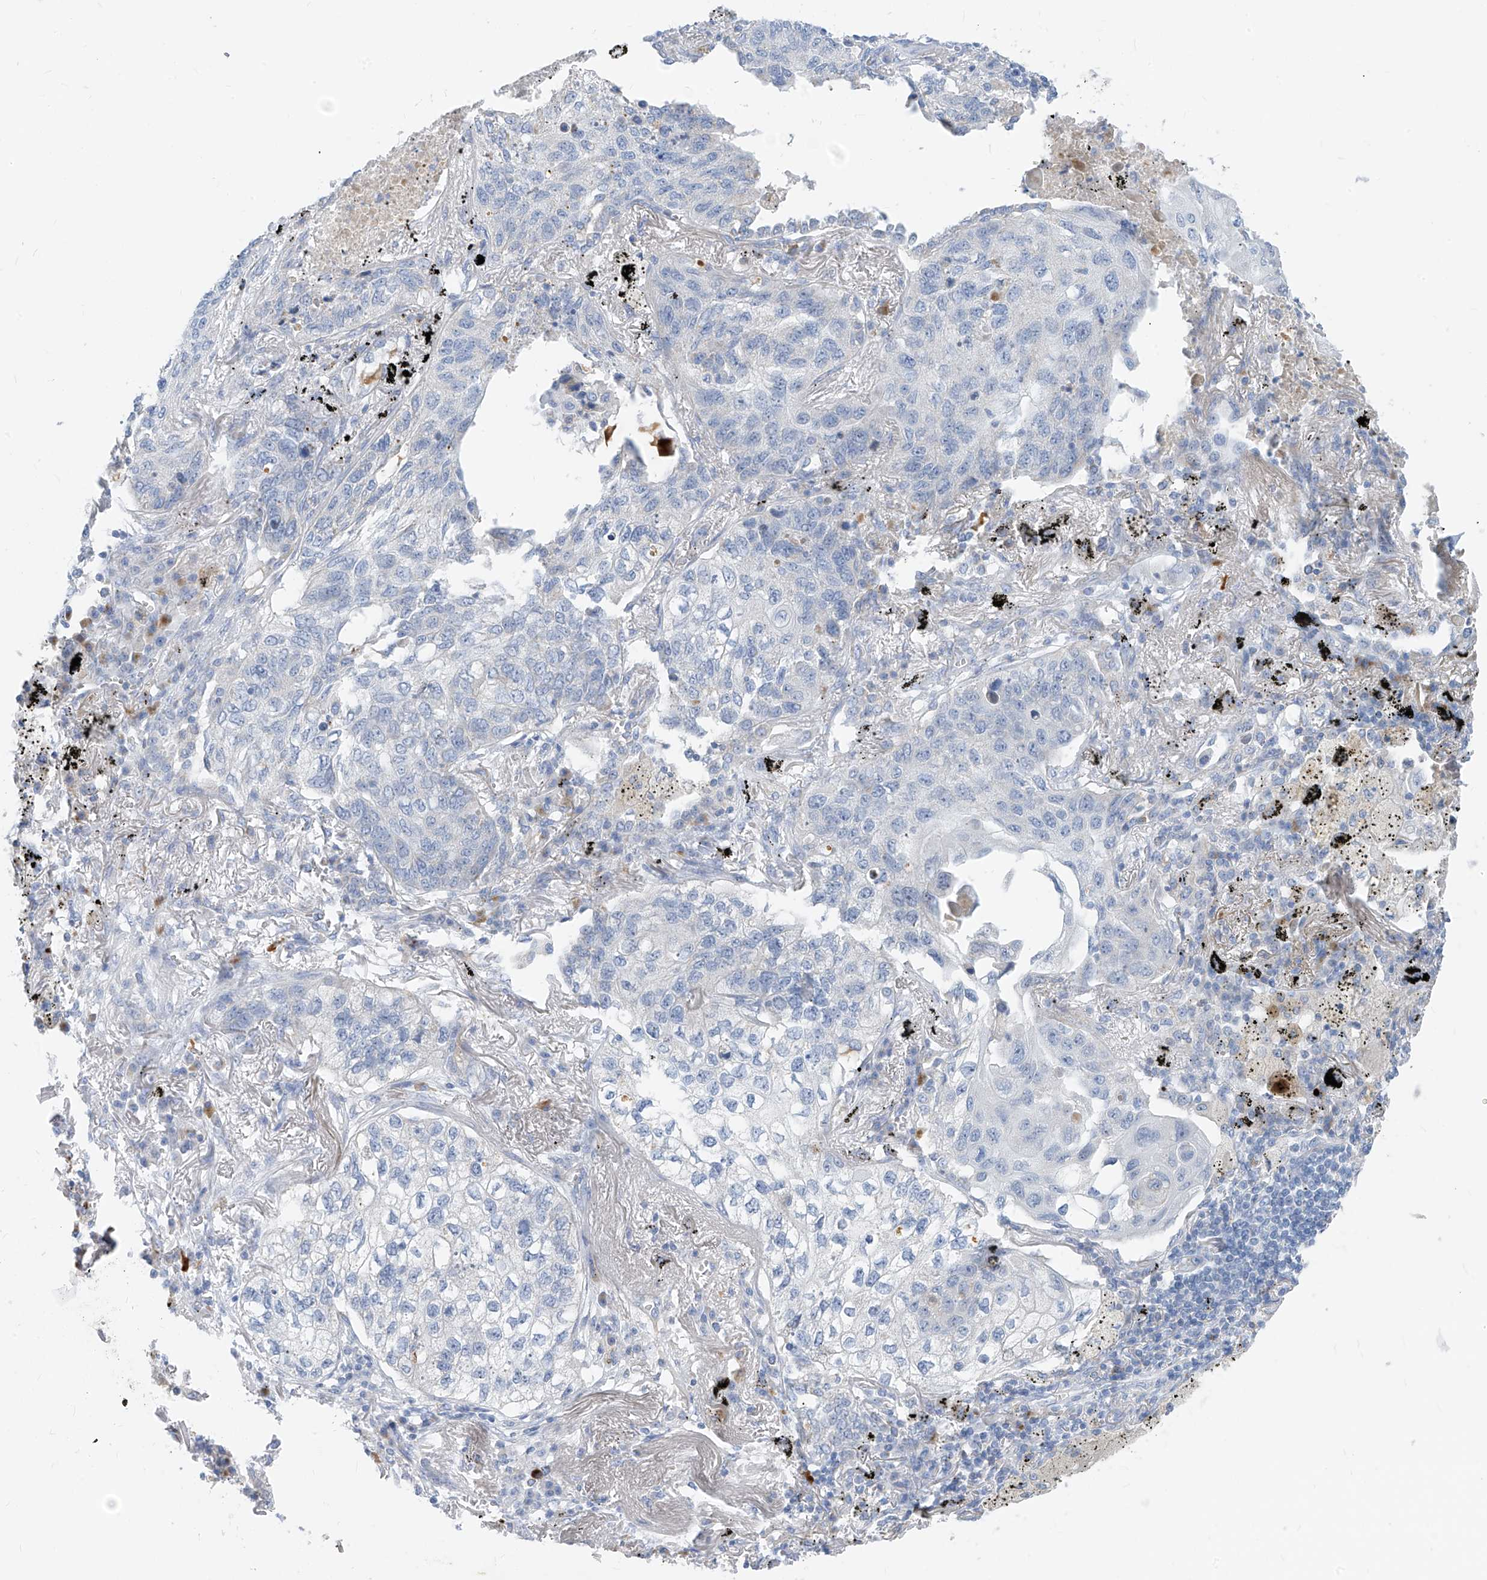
{"staining": {"intensity": "negative", "quantity": "none", "location": "none"}, "tissue": "lung cancer", "cell_type": "Tumor cells", "image_type": "cancer", "snomed": [{"axis": "morphology", "description": "Squamous cell carcinoma, NOS"}, {"axis": "topography", "description": "Lung"}], "caption": "This is an immunohistochemistry histopathology image of human lung cancer. There is no expression in tumor cells.", "gene": "ZNF404", "patient": {"sex": "female", "age": 63}}